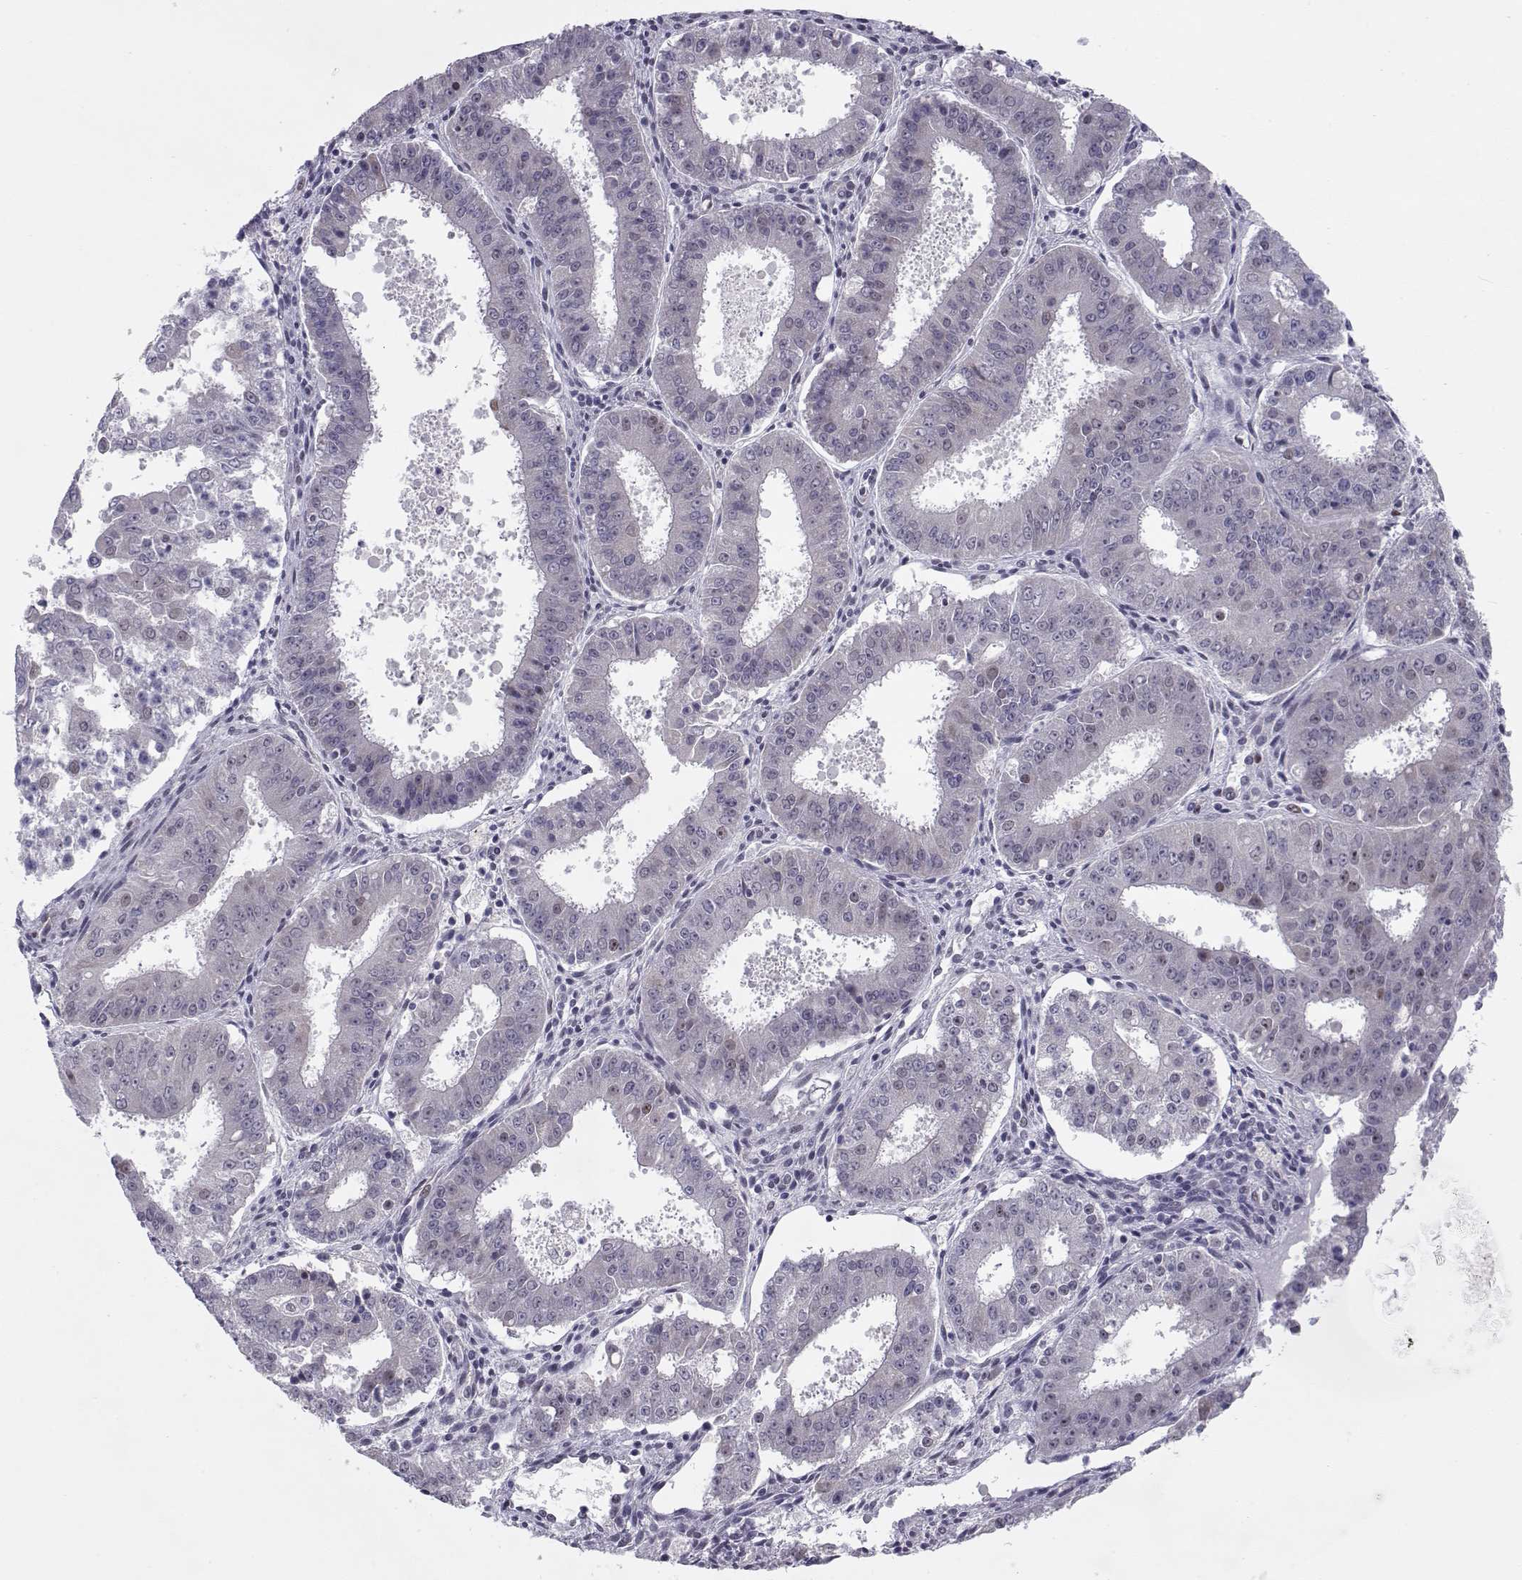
{"staining": {"intensity": "negative", "quantity": "none", "location": "none"}, "tissue": "ovarian cancer", "cell_type": "Tumor cells", "image_type": "cancer", "snomed": [{"axis": "morphology", "description": "Carcinoma, endometroid"}, {"axis": "topography", "description": "Ovary"}], "caption": "This is an immunohistochemistry (IHC) histopathology image of endometroid carcinoma (ovarian). There is no staining in tumor cells.", "gene": "SIX6", "patient": {"sex": "female", "age": 42}}